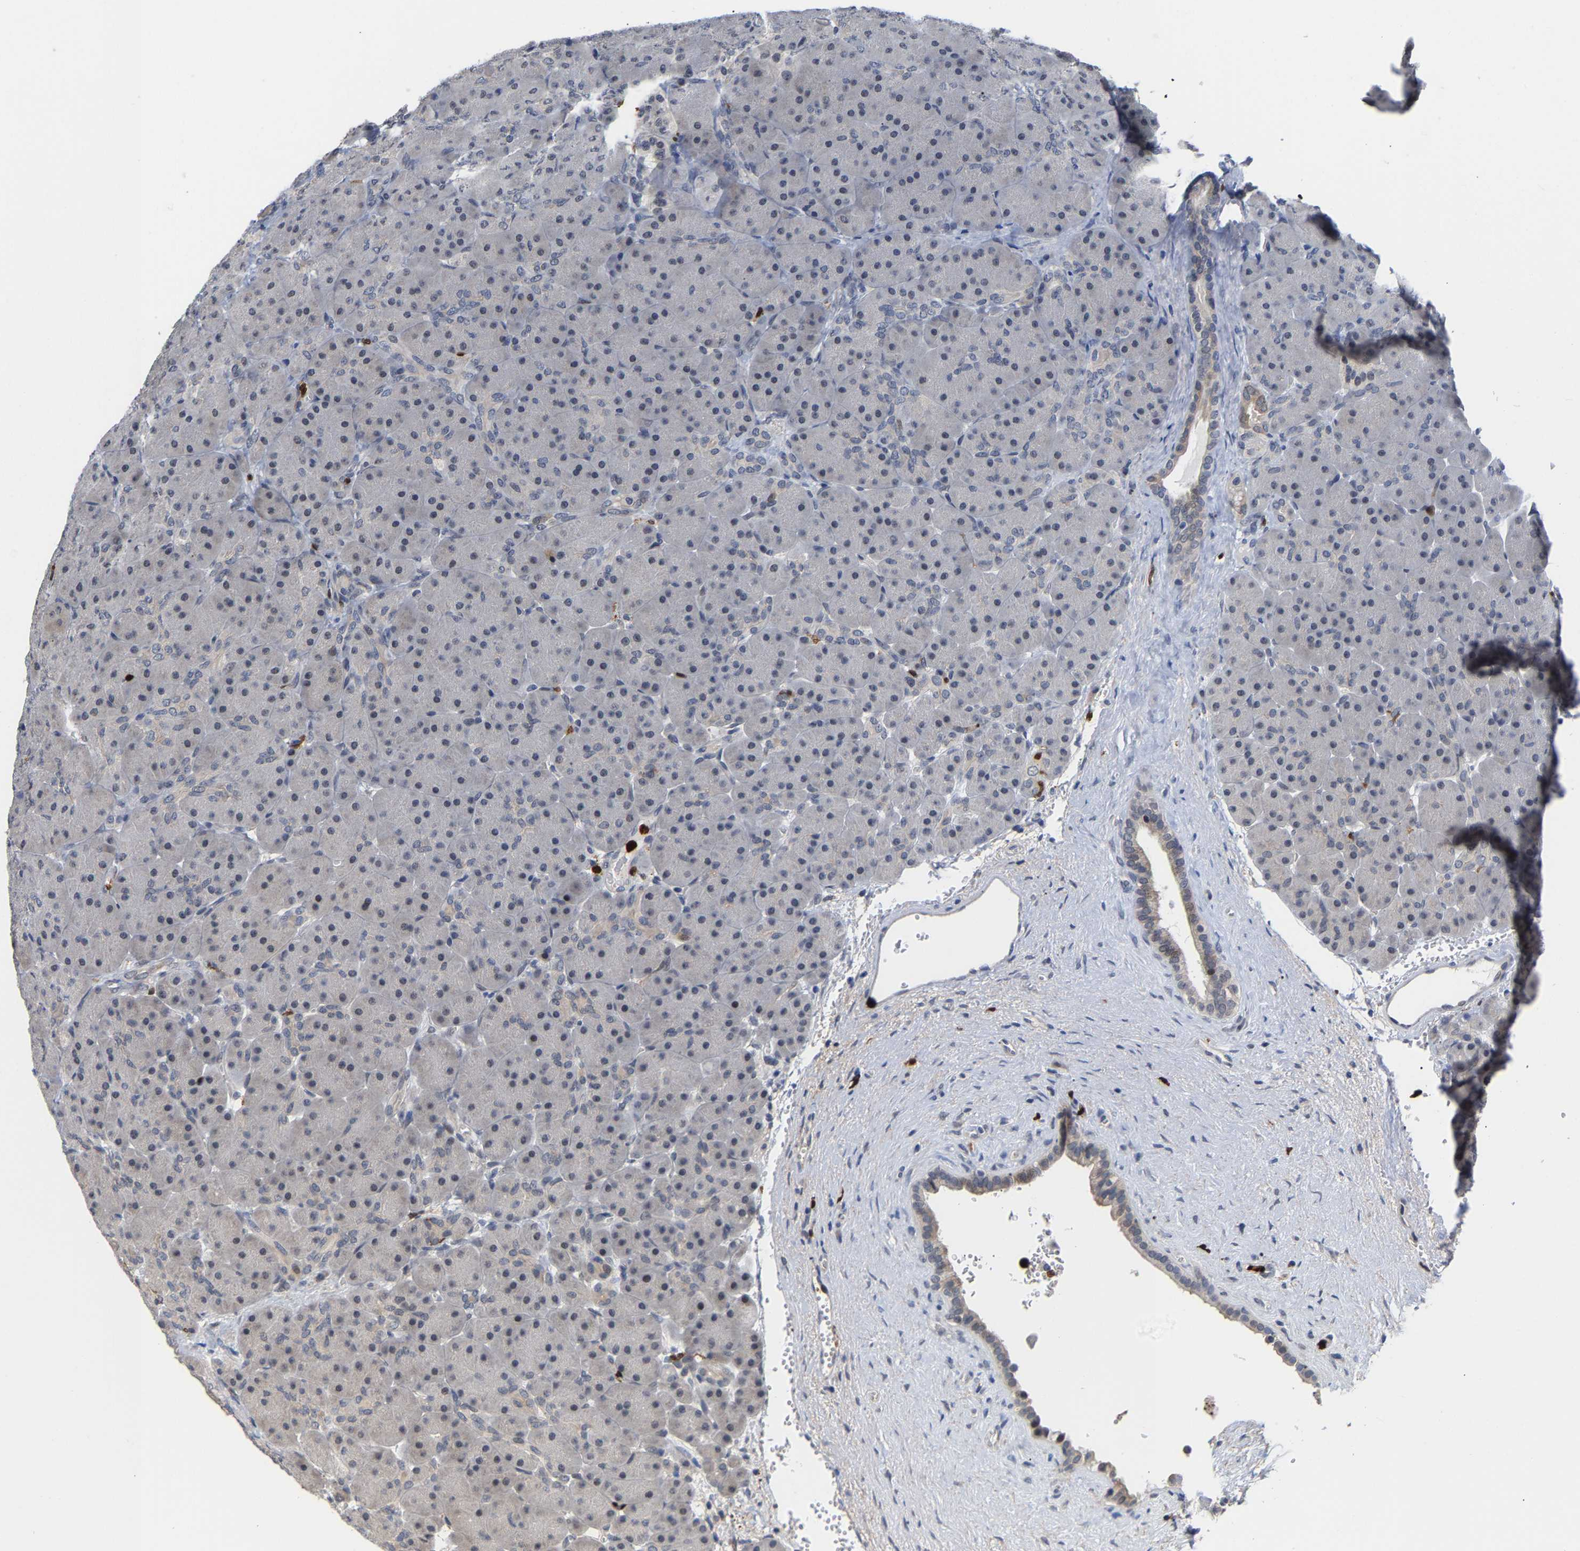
{"staining": {"intensity": "weak", "quantity": "<25%", "location": "cytoplasmic/membranous"}, "tissue": "pancreas", "cell_type": "Exocrine glandular cells", "image_type": "normal", "snomed": [{"axis": "morphology", "description": "Normal tissue, NOS"}, {"axis": "topography", "description": "Pancreas"}], "caption": "DAB (3,3'-diaminobenzidine) immunohistochemical staining of unremarkable pancreas displays no significant positivity in exocrine glandular cells. The staining was performed using DAB to visualize the protein expression in brown, while the nuclei were stained in blue with hematoxylin (Magnification: 20x).", "gene": "TDRD7", "patient": {"sex": "male", "age": 66}}